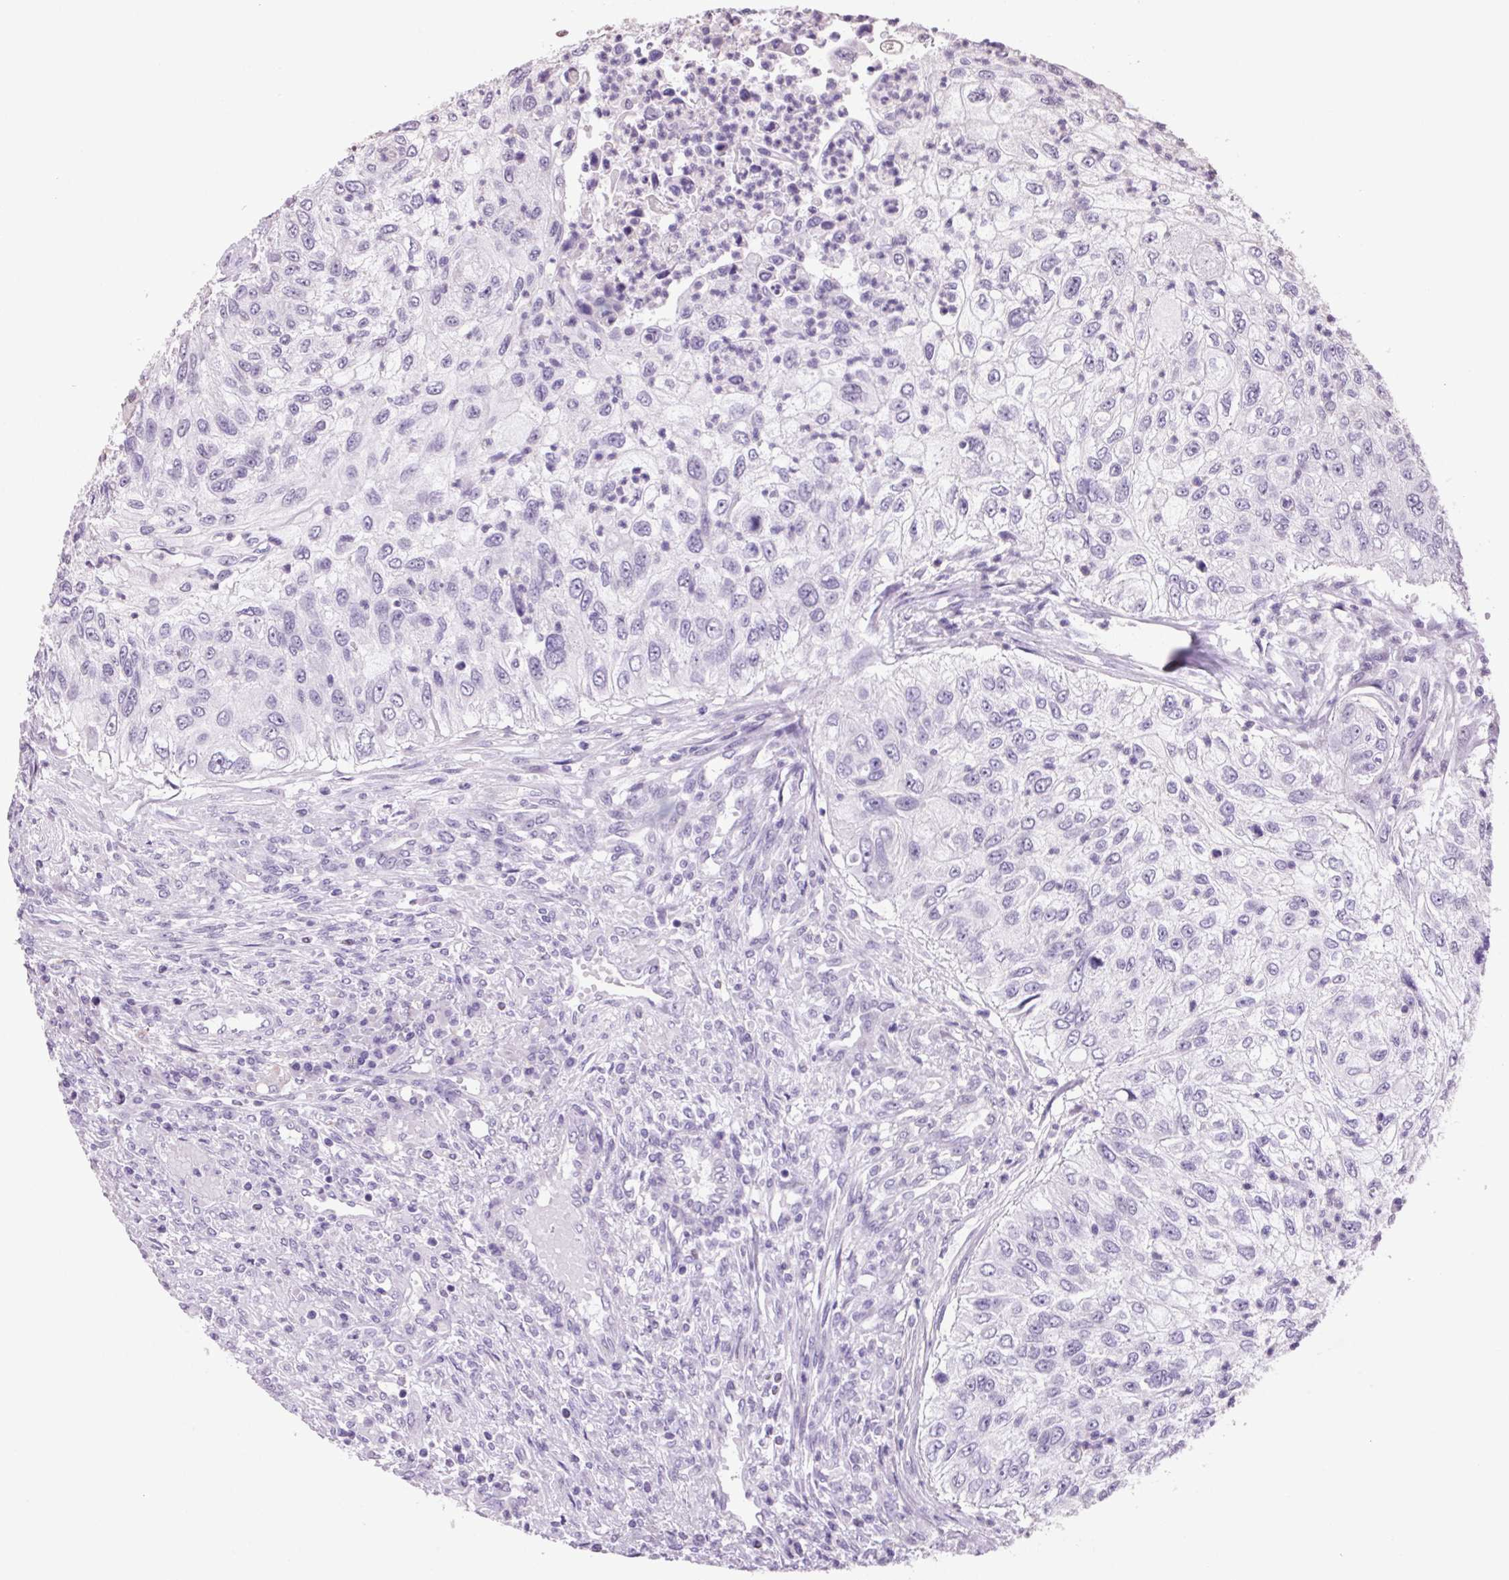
{"staining": {"intensity": "negative", "quantity": "none", "location": "none"}, "tissue": "urothelial cancer", "cell_type": "Tumor cells", "image_type": "cancer", "snomed": [{"axis": "morphology", "description": "Urothelial carcinoma, High grade"}, {"axis": "topography", "description": "Urinary bladder"}], "caption": "Tumor cells are negative for brown protein staining in high-grade urothelial carcinoma.", "gene": "VWA3B", "patient": {"sex": "female", "age": 60}}